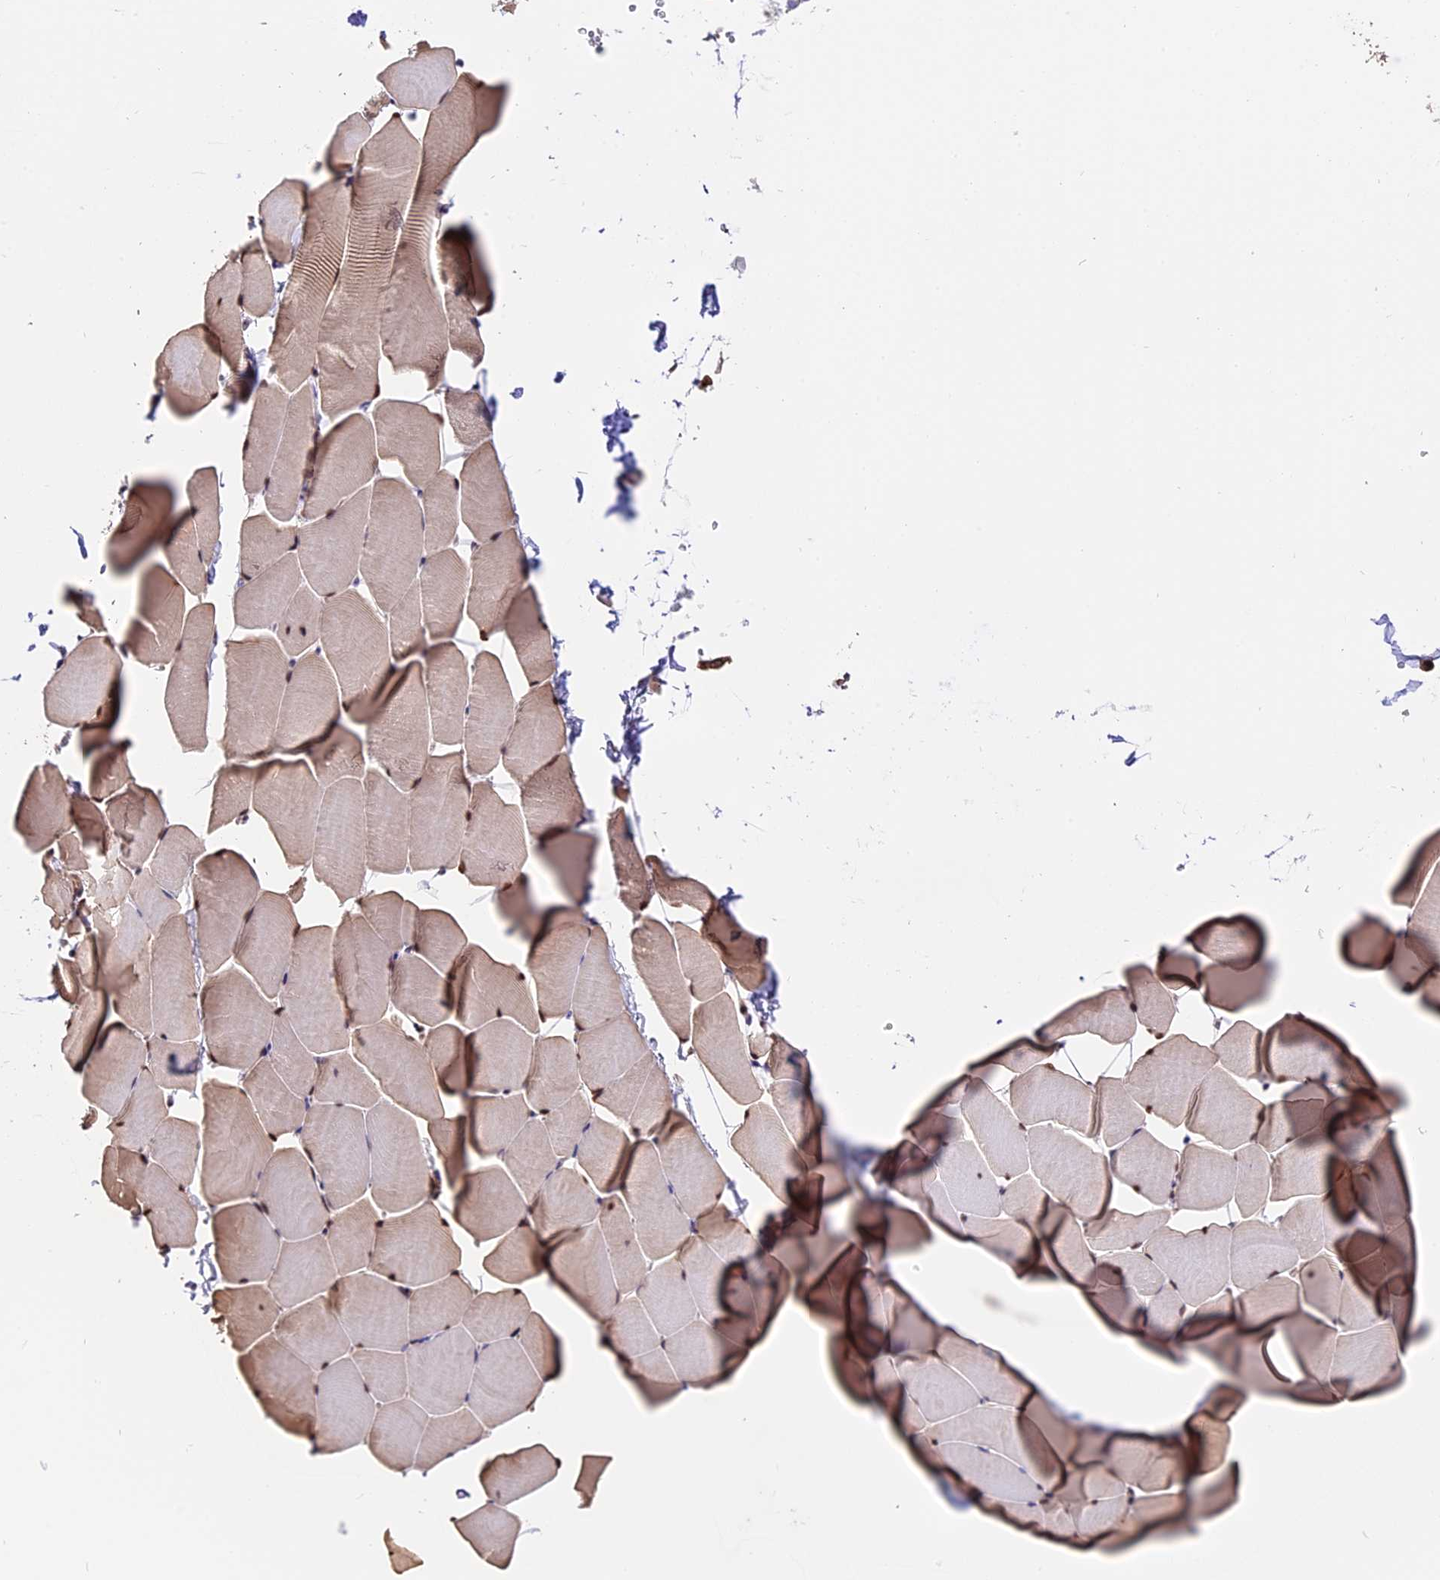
{"staining": {"intensity": "moderate", "quantity": "25%-75%", "location": "cytoplasmic/membranous,nuclear"}, "tissue": "skeletal muscle", "cell_type": "Myocytes", "image_type": "normal", "snomed": [{"axis": "morphology", "description": "Normal tissue, NOS"}, {"axis": "topography", "description": "Skeletal muscle"}], "caption": "Benign skeletal muscle shows moderate cytoplasmic/membranous,nuclear expression in about 25%-75% of myocytes The staining was performed using DAB, with brown indicating positive protein expression. Nuclei are stained blue with hematoxylin..", "gene": "HERPUD1", "patient": {"sex": "male", "age": 25}}